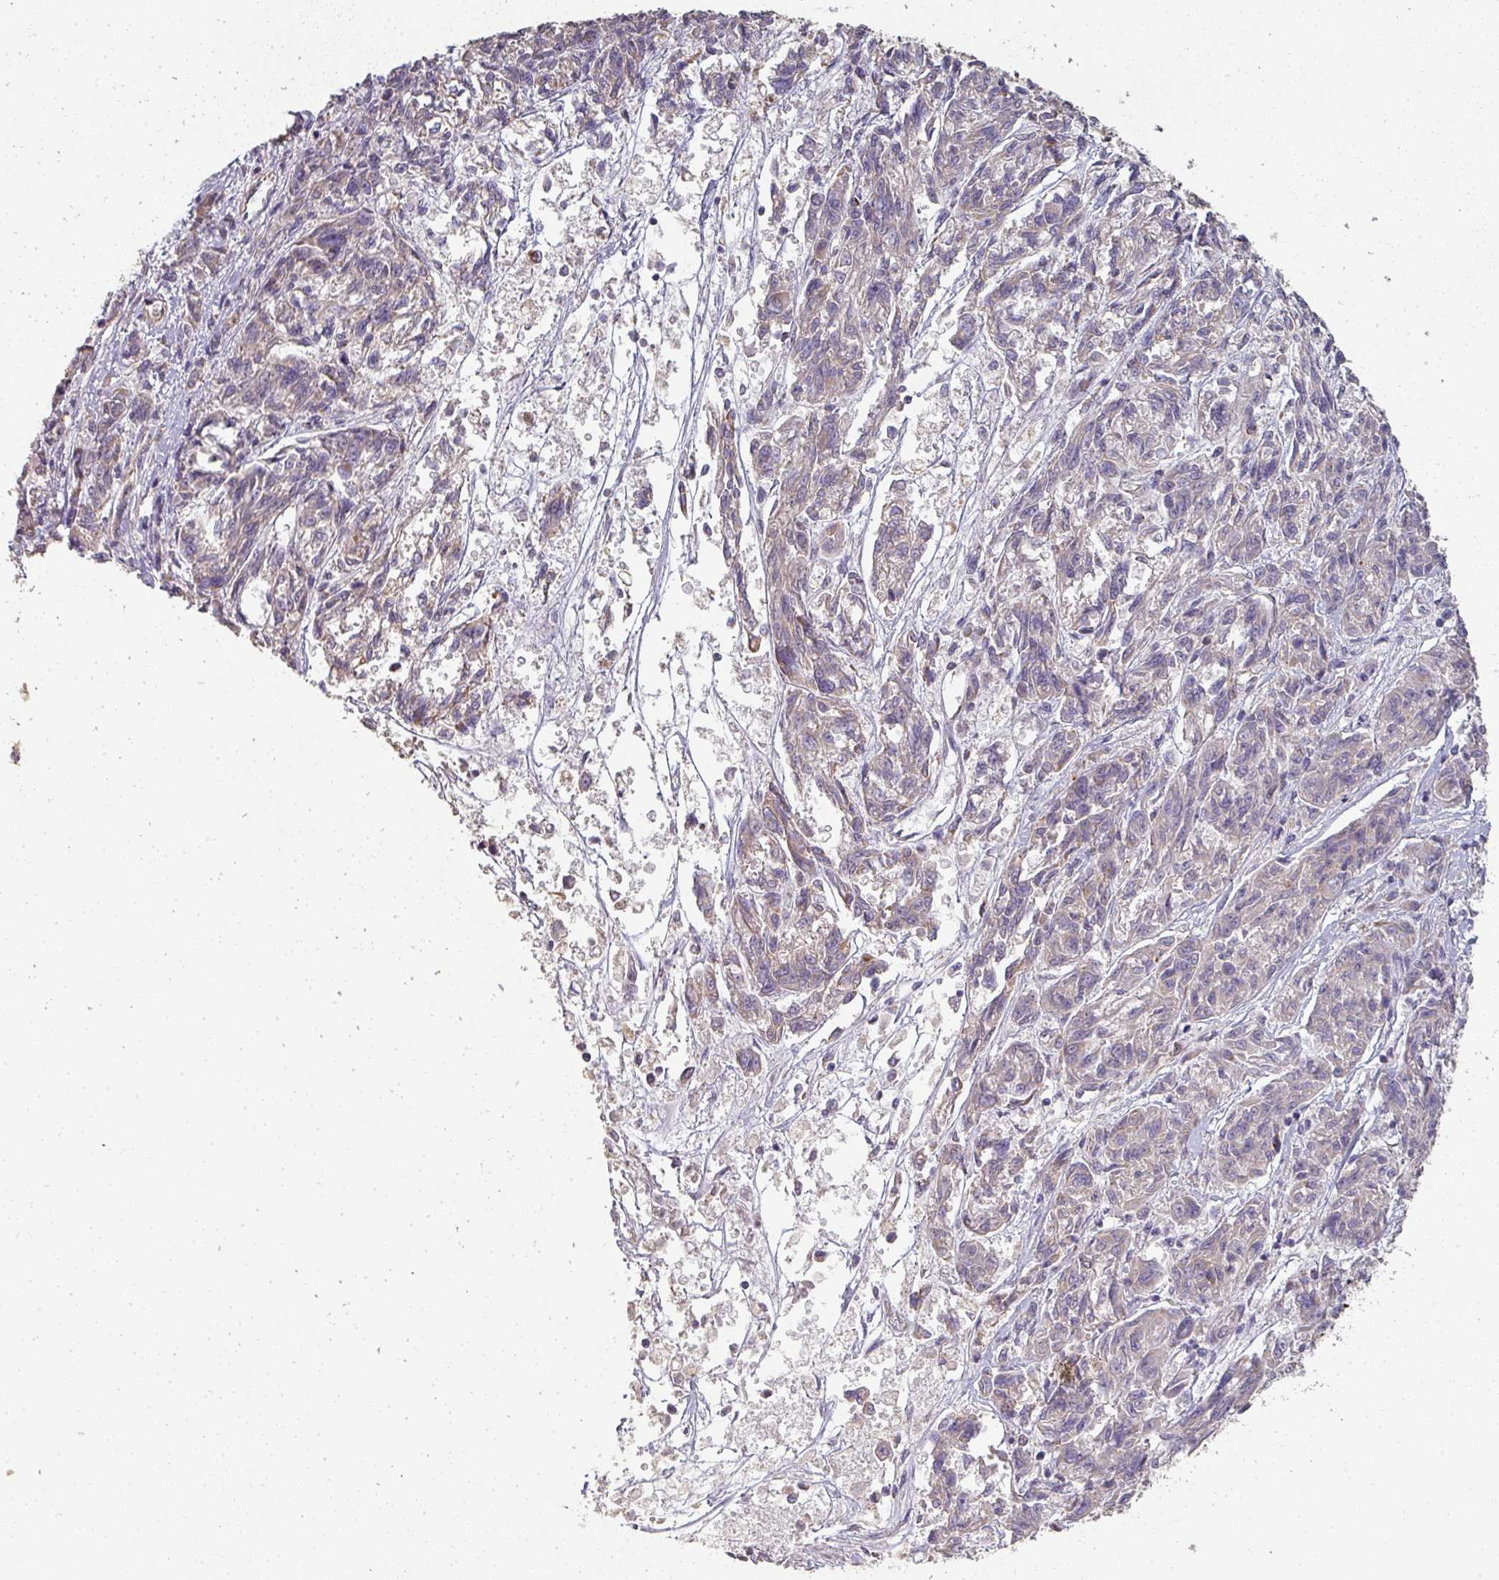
{"staining": {"intensity": "negative", "quantity": "none", "location": "none"}, "tissue": "melanoma", "cell_type": "Tumor cells", "image_type": "cancer", "snomed": [{"axis": "morphology", "description": "Malignant melanoma, NOS"}, {"axis": "topography", "description": "Skin"}], "caption": "Malignant melanoma was stained to show a protein in brown. There is no significant positivity in tumor cells.", "gene": "PCDH1", "patient": {"sex": "male", "age": 53}}